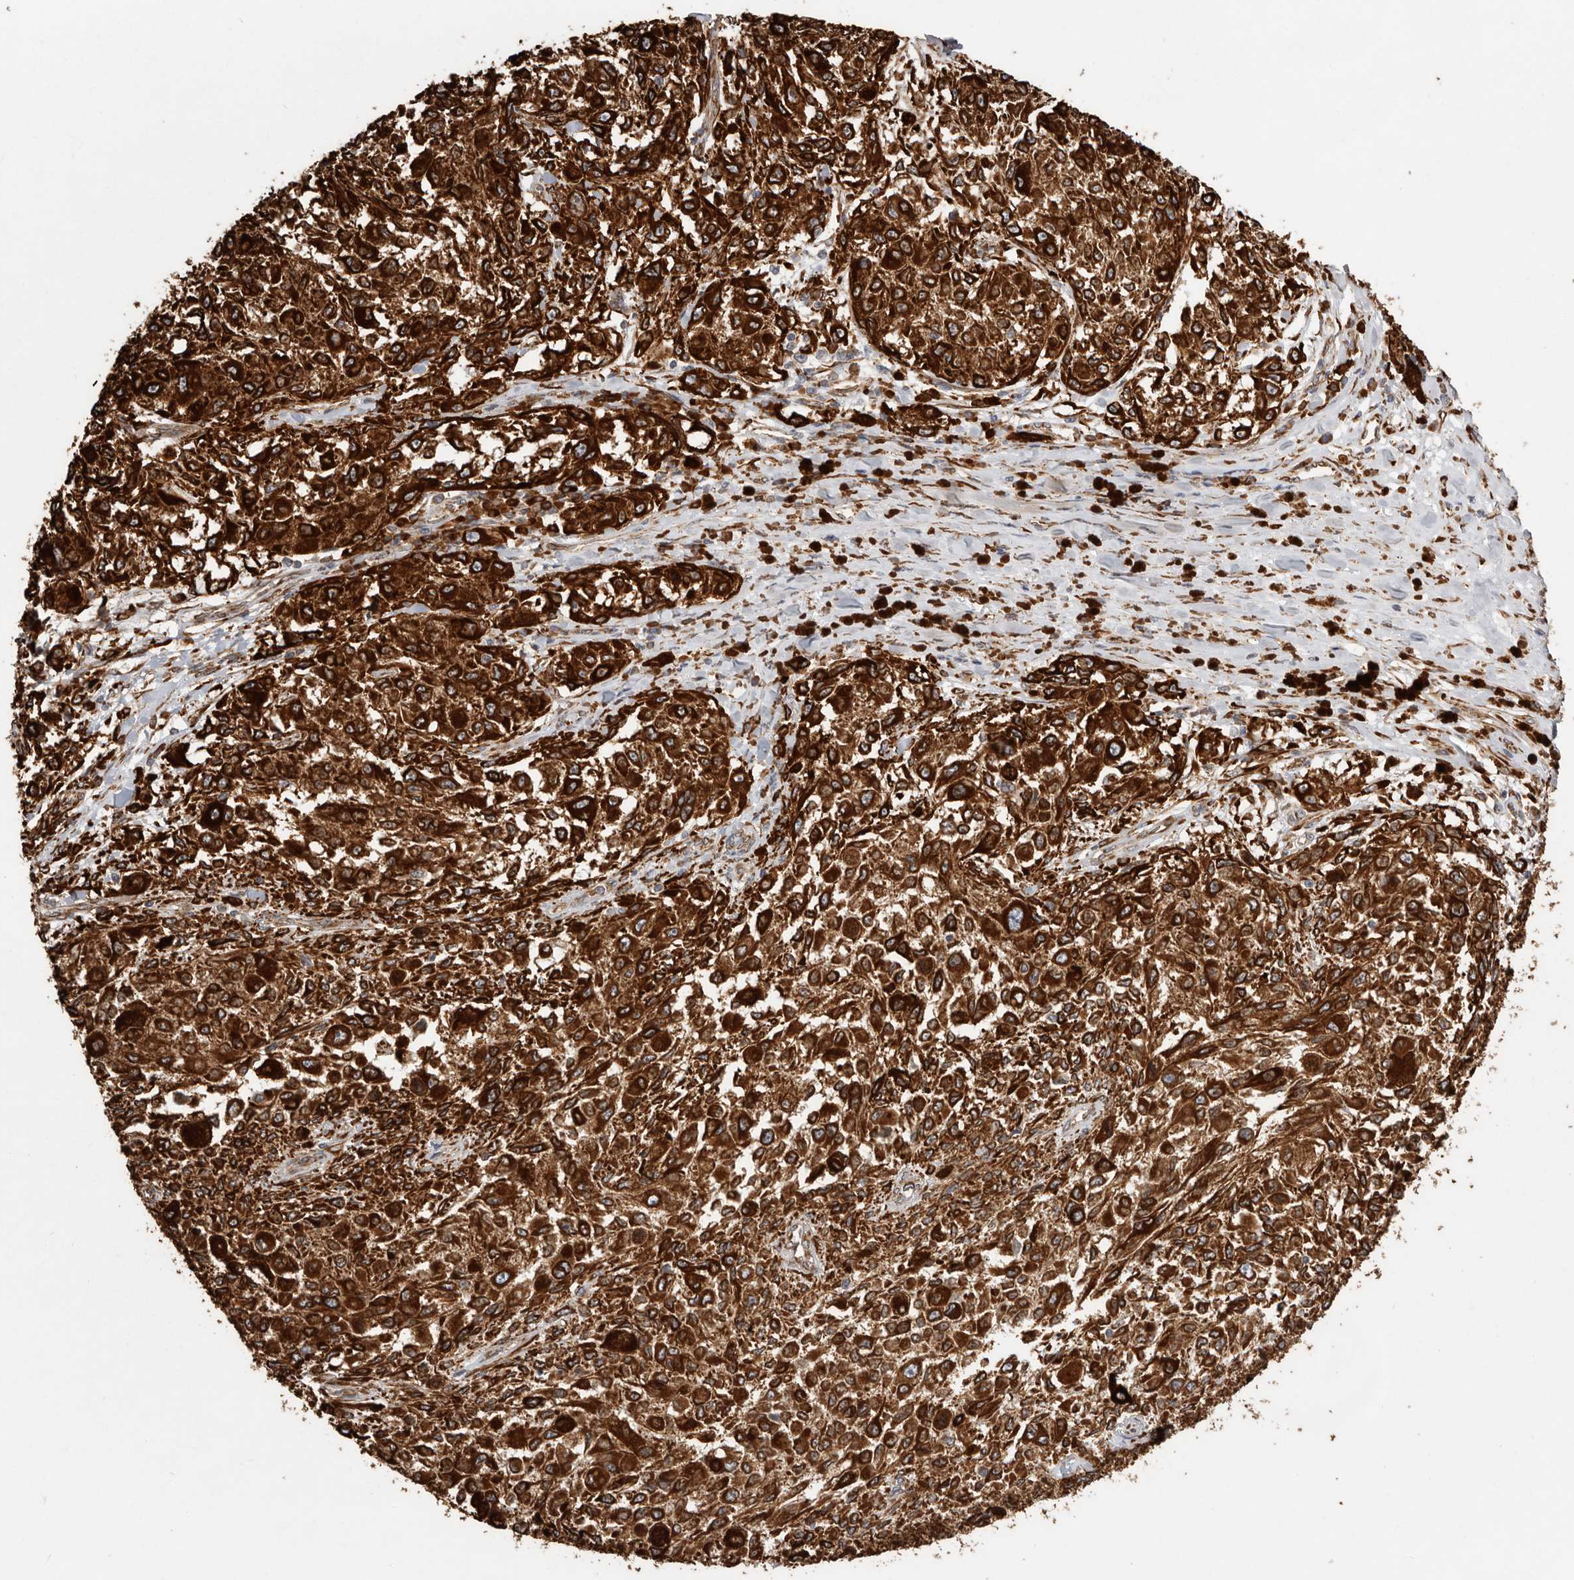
{"staining": {"intensity": "strong", "quantity": ">75%", "location": "cytoplasmic/membranous"}, "tissue": "melanoma", "cell_type": "Tumor cells", "image_type": "cancer", "snomed": [{"axis": "morphology", "description": "Necrosis, NOS"}, {"axis": "morphology", "description": "Malignant melanoma, NOS"}, {"axis": "topography", "description": "Skin"}], "caption": "High-power microscopy captured an immunohistochemistry image of malignant melanoma, revealing strong cytoplasmic/membranous positivity in approximately >75% of tumor cells. Using DAB (brown) and hematoxylin (blue) stains, captured at high magnification using brightfield microscopy.", "gene": "WDTC1", "patient": {"sex": "female", "age": 87}}